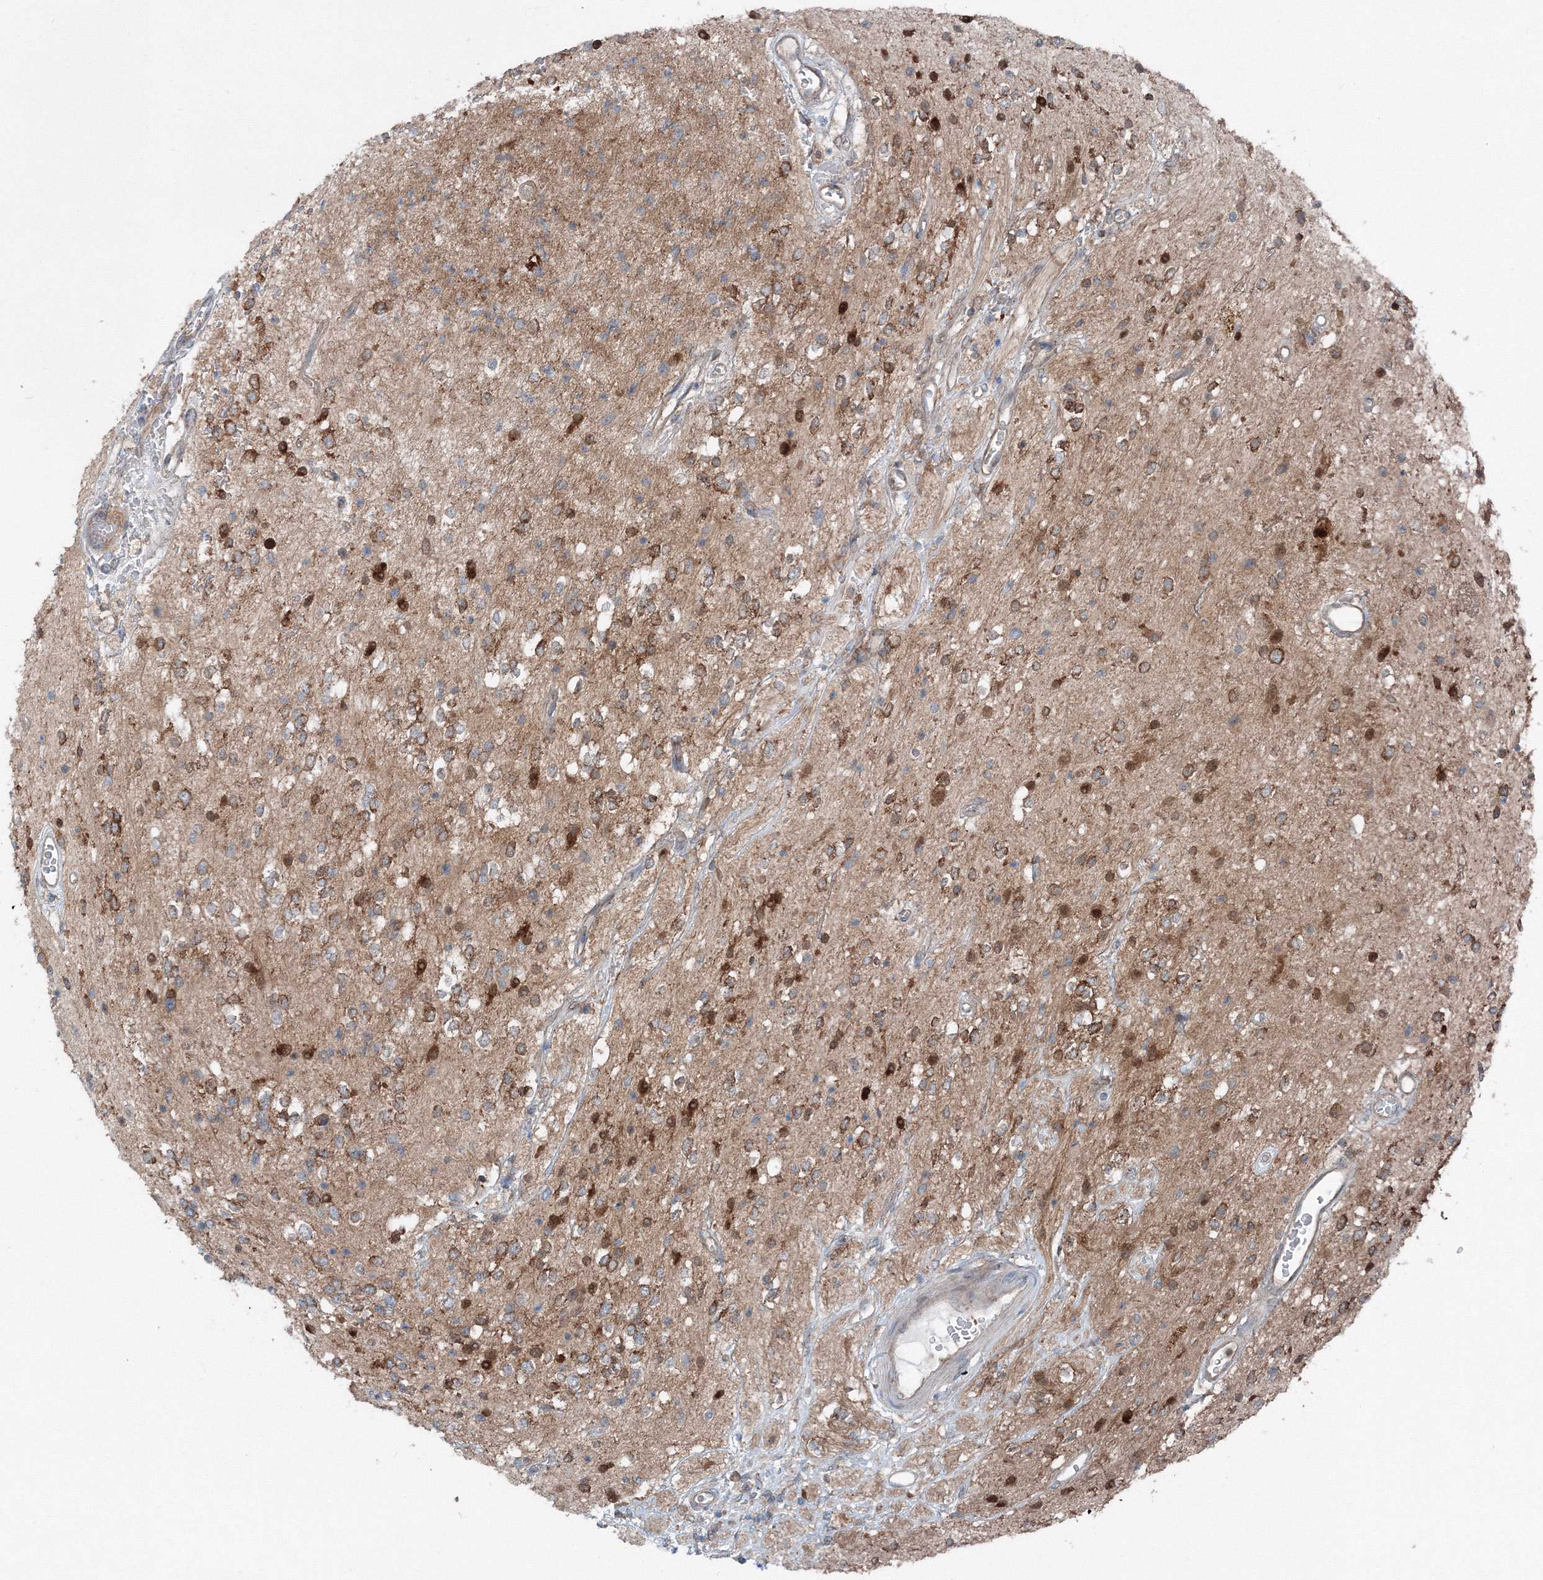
{"staining": {"intensity": "moderate", "quantity": ">75%", "location": "cytoplasmic/membranous"}, "tissue": "glioma", "cell_type": "Tumor cells", "image_type": "cancer", "snomed": [{"axis": "morphology", "description": "Glioma, malignant, High grade"}, {"axis": "topography", "description": "Brain"}], "caption": "Immunohistochemical staining of human malignant high-grade glioma exhibits medium levels of moderate cytoplasmic/membranous expression in about >75% of tumor cells.", "gene": "TPRKB", "patient": {"sex": "male", "age": 34}}